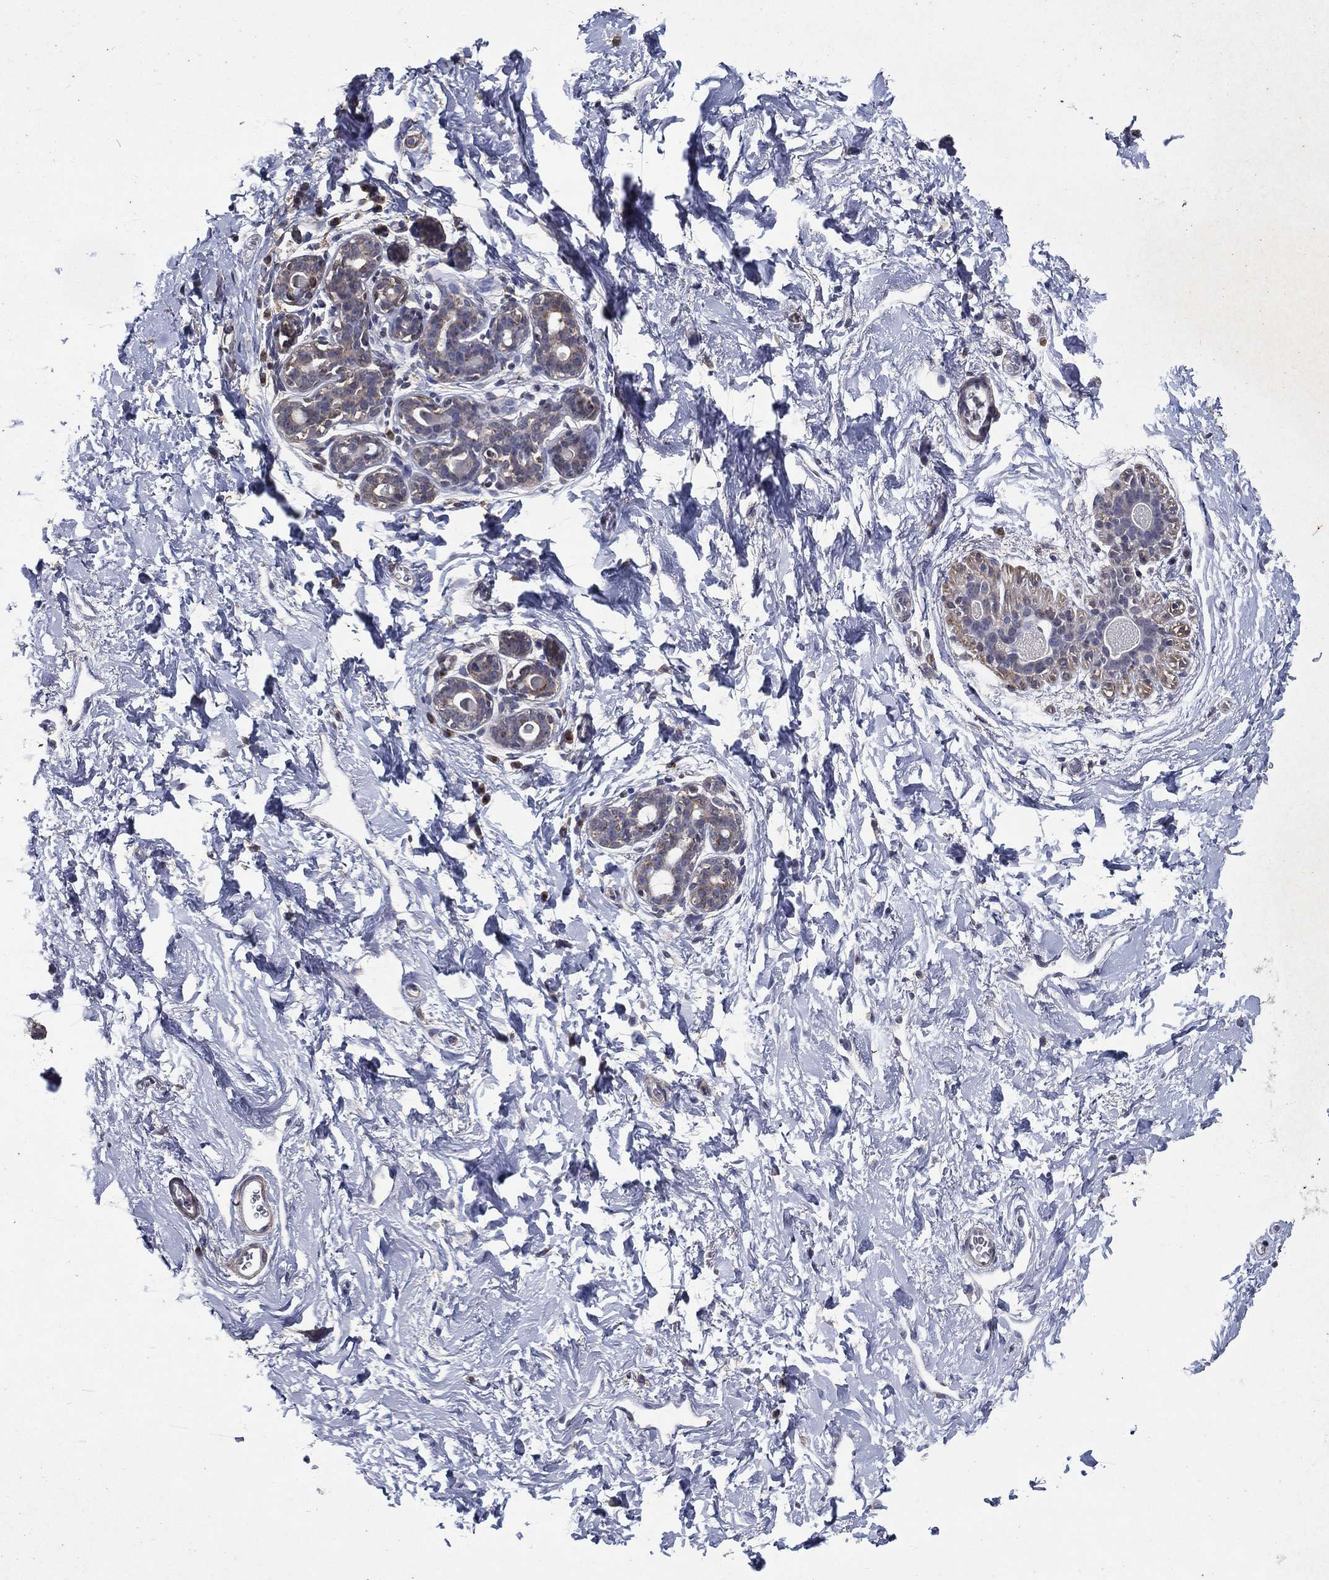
{"staining": {"intensity": "moderate", "quantity": "25%-75%", "location": "cytoplasmic/membranous"}, "tissue": "breast", "cell_type": "Glandular cells", "image_type": "normal", "snomed": [{"axis": "morphology", "description": "Normal tissue, NOS"}, {"axis": "topography", "description": "Breast"}], "caption": "Immunohistochemistry (IHC) staining of unremarkable breast, which shows medium levels of moderate cytoplasmic/membranous expression in about 25%-75% of glandular cells indicating moderate cytoplasmic/membranous protein positivity. The staining was performed using DAB (3,3'-diaminobenzidine) (brown) for protein detection and nuclei were counterstained in hematoxylin (blue).", "gene": "GPR183", "patient": {"sex": "female", "age": 43}}